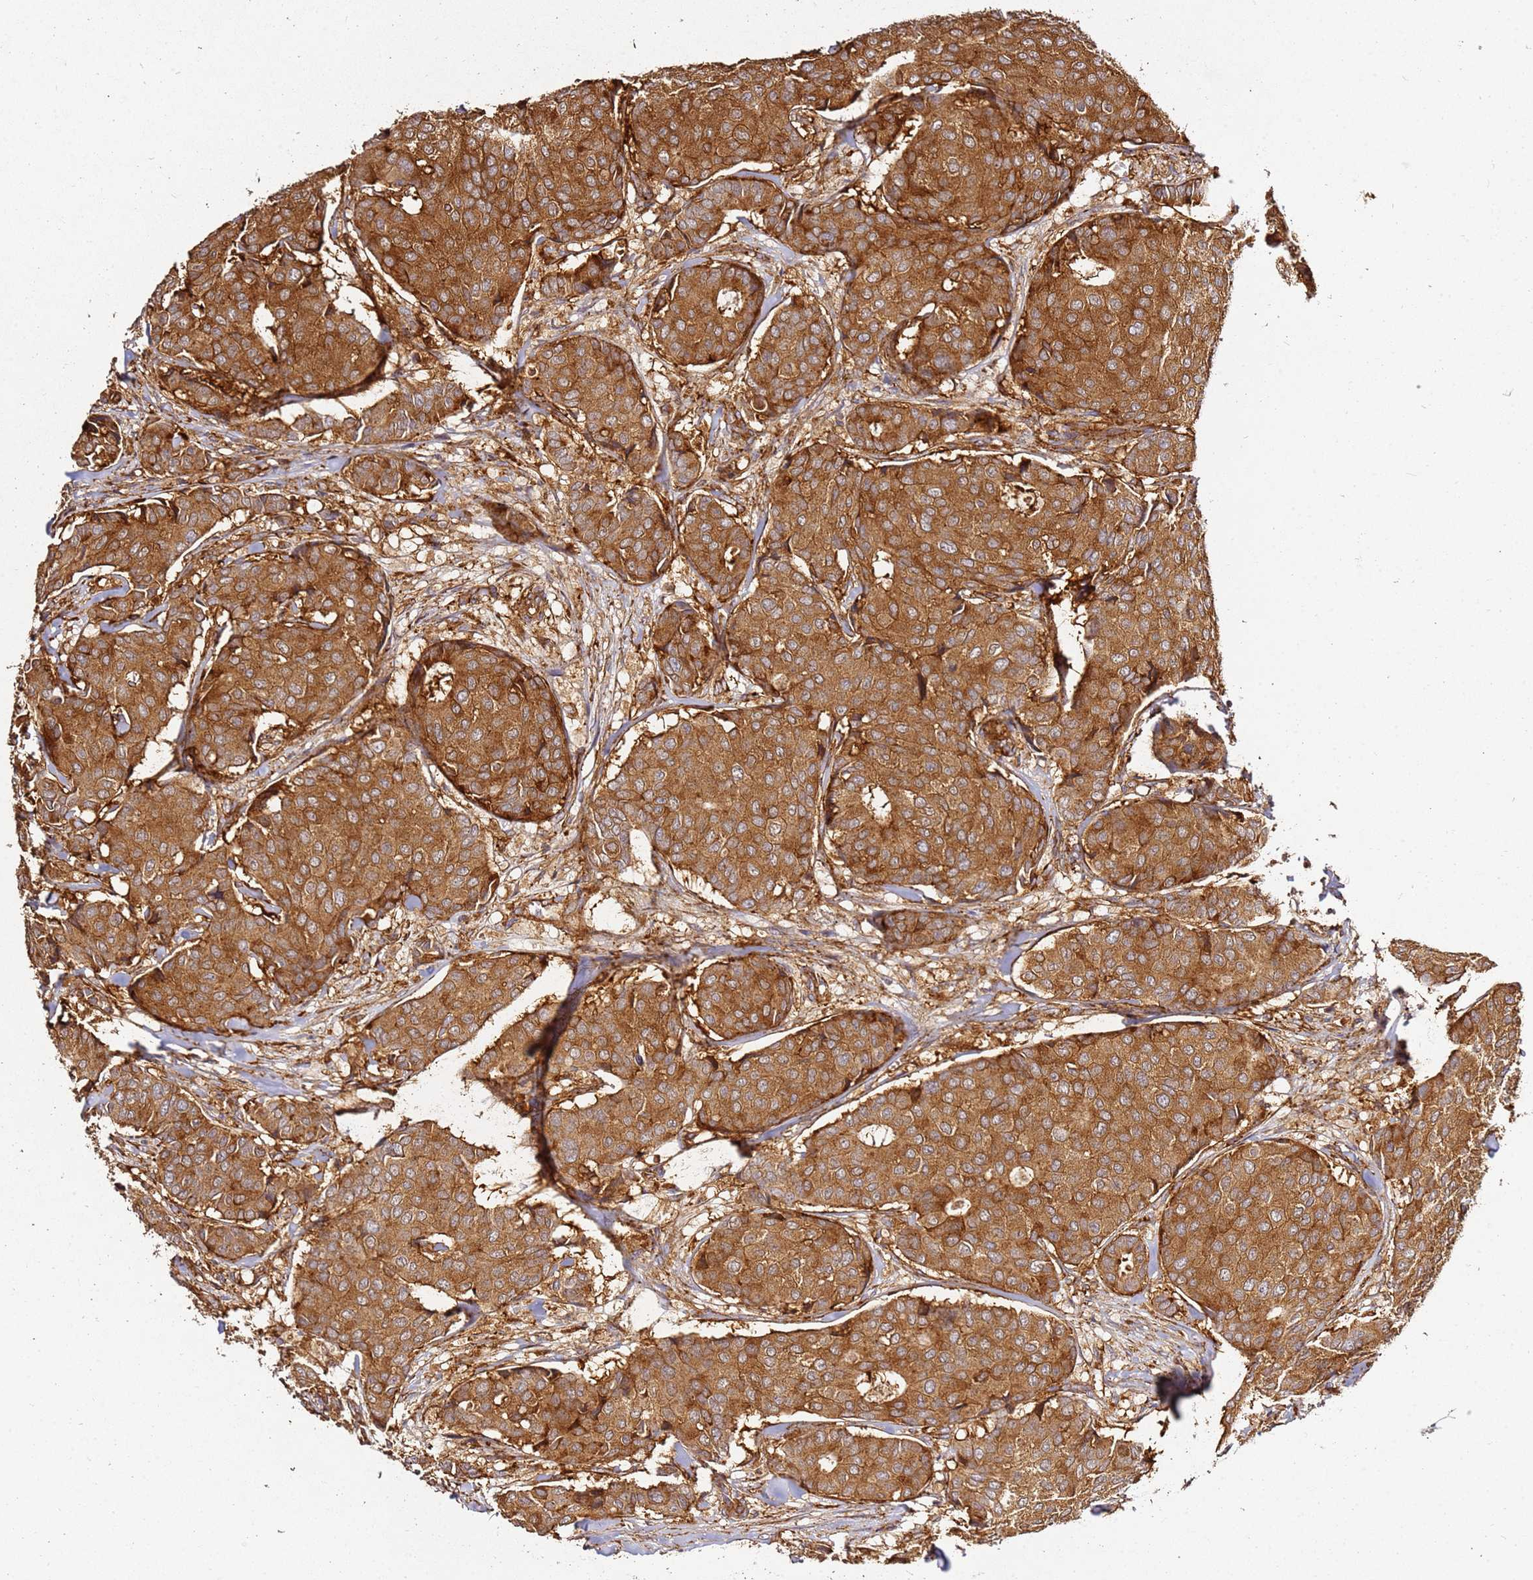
{"staining": {"intensity": "strong", "quantity": ">75%", "location": "cytoplasmic/membranous"}, "tissue": "breast cancer", "cell_type": "Tumor cells", "image_type": "cancer", "snomed": [{"axis": "morphology", "description": "Duct carcinoma"}, {"axis": "topography", "description": "Breast"}], "caption": "About >75% of tumor cells in human infiltrating ductal carcinoma (breast) show strong cytoplasmic/membranous protein positivity as visualized by brown immunohistochemical staining.", "gene": "DVL3", "patient": {"sex": "female", "age": 75}}